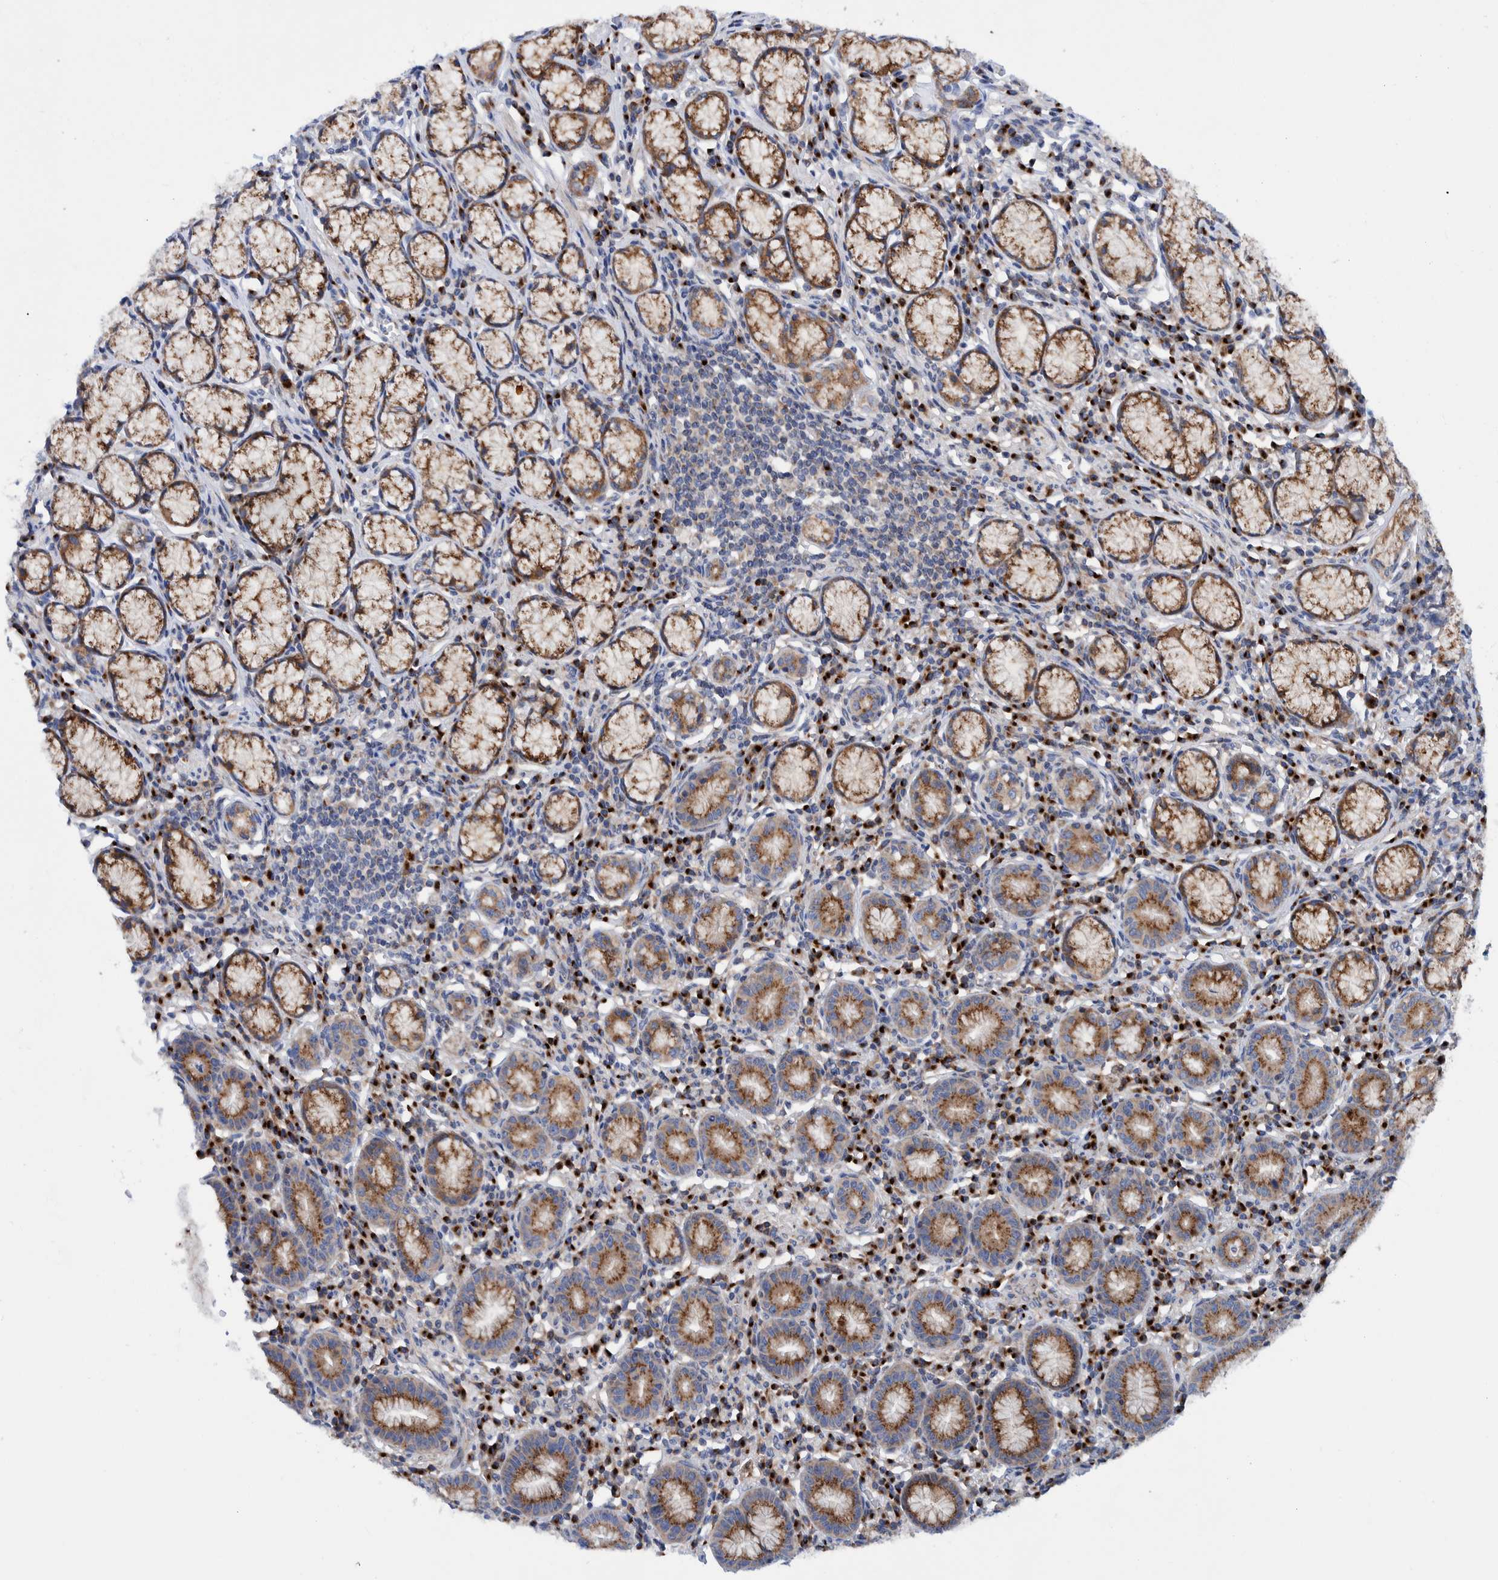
{"staining": {"intensity": "moderate", "quantity": ">75%", "location": "cytoplasmic/membranous"}, "tissue": "stomach", "cell_type": "Glandular cells", "image_type": "normal", "snomed": [{"axis": "morphology", "description": "Normal tissue, NOS"}, {"axis": "topography", "description": "Stomach"}], "caption": "Immunohistochemistry micrograph of normal human stomach stained for a protein (brown), which demonstrates medium levels of moderate cytoplasmic/membranous staining in about >75% of glandular cells.", "gene": "TRIM58", "patient": {"sex": "male", "age": 55}}